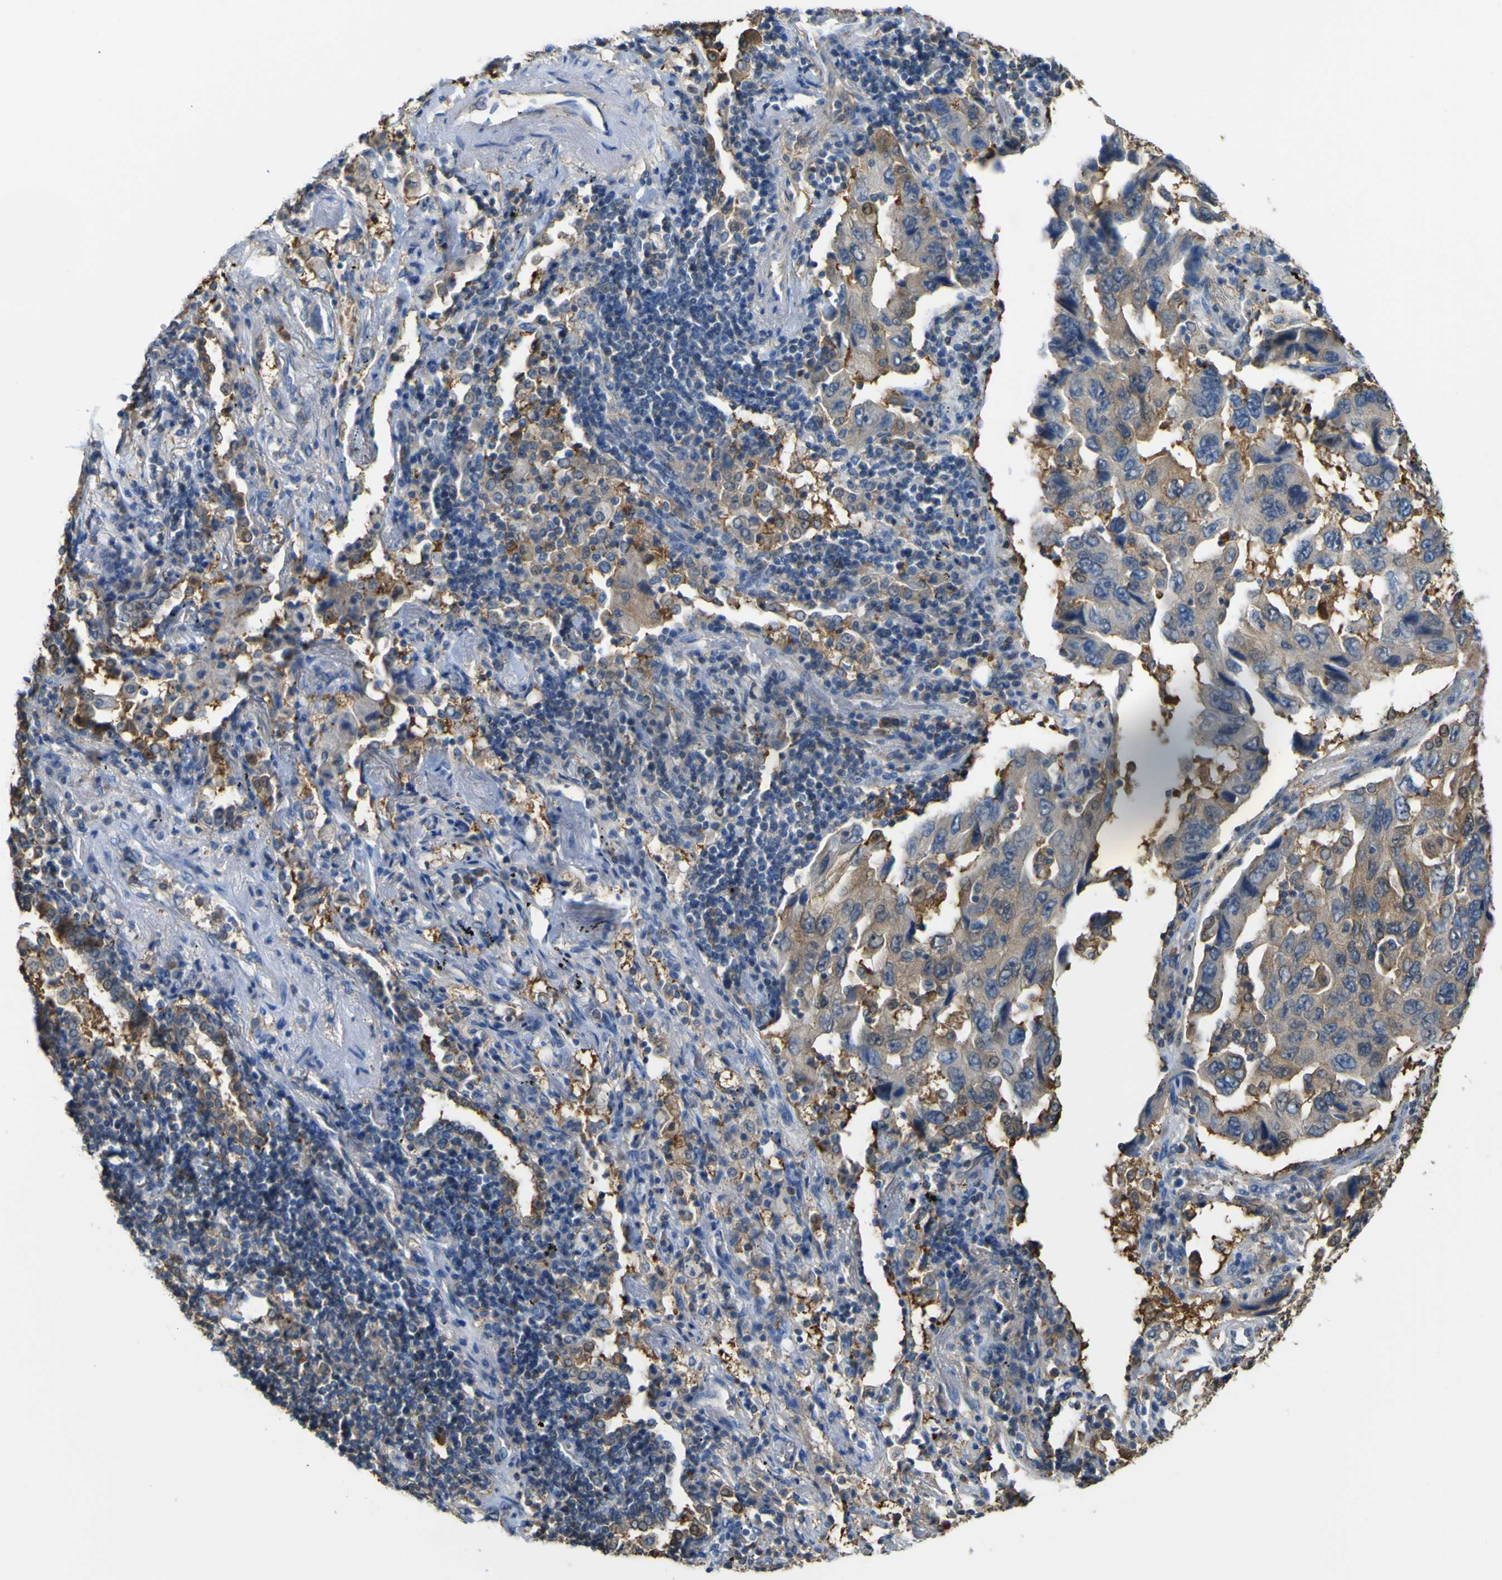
{"staining": {"intensity": "moderate", "quantity": ">75%", "location": "cytoplasmic/membranous"}, "tissue": "lung cancer", "cell_type": "Tumor cells", "image_type": "cancer", "snomed": [{"axis": "morphology", "description": "Adenocarcinoma, NOS"}, {"axis": "topography", "description": "Lung"}], "caption": "Immunohistochemistry (IHC) staining of lung cancer (adenocarcinoma), which displays medium levels of moderate cytoplasmic/membranous positivity in about >75% of tumor cells indicating moderate cytoplasmic/membranous protein staining. The staining was performed using DAB (brown) for protein detection and nuclei were counterstained in hematoxylin (blue).", "gene": "ABHD3", "patient": {"sex": "female", "age": 65}}